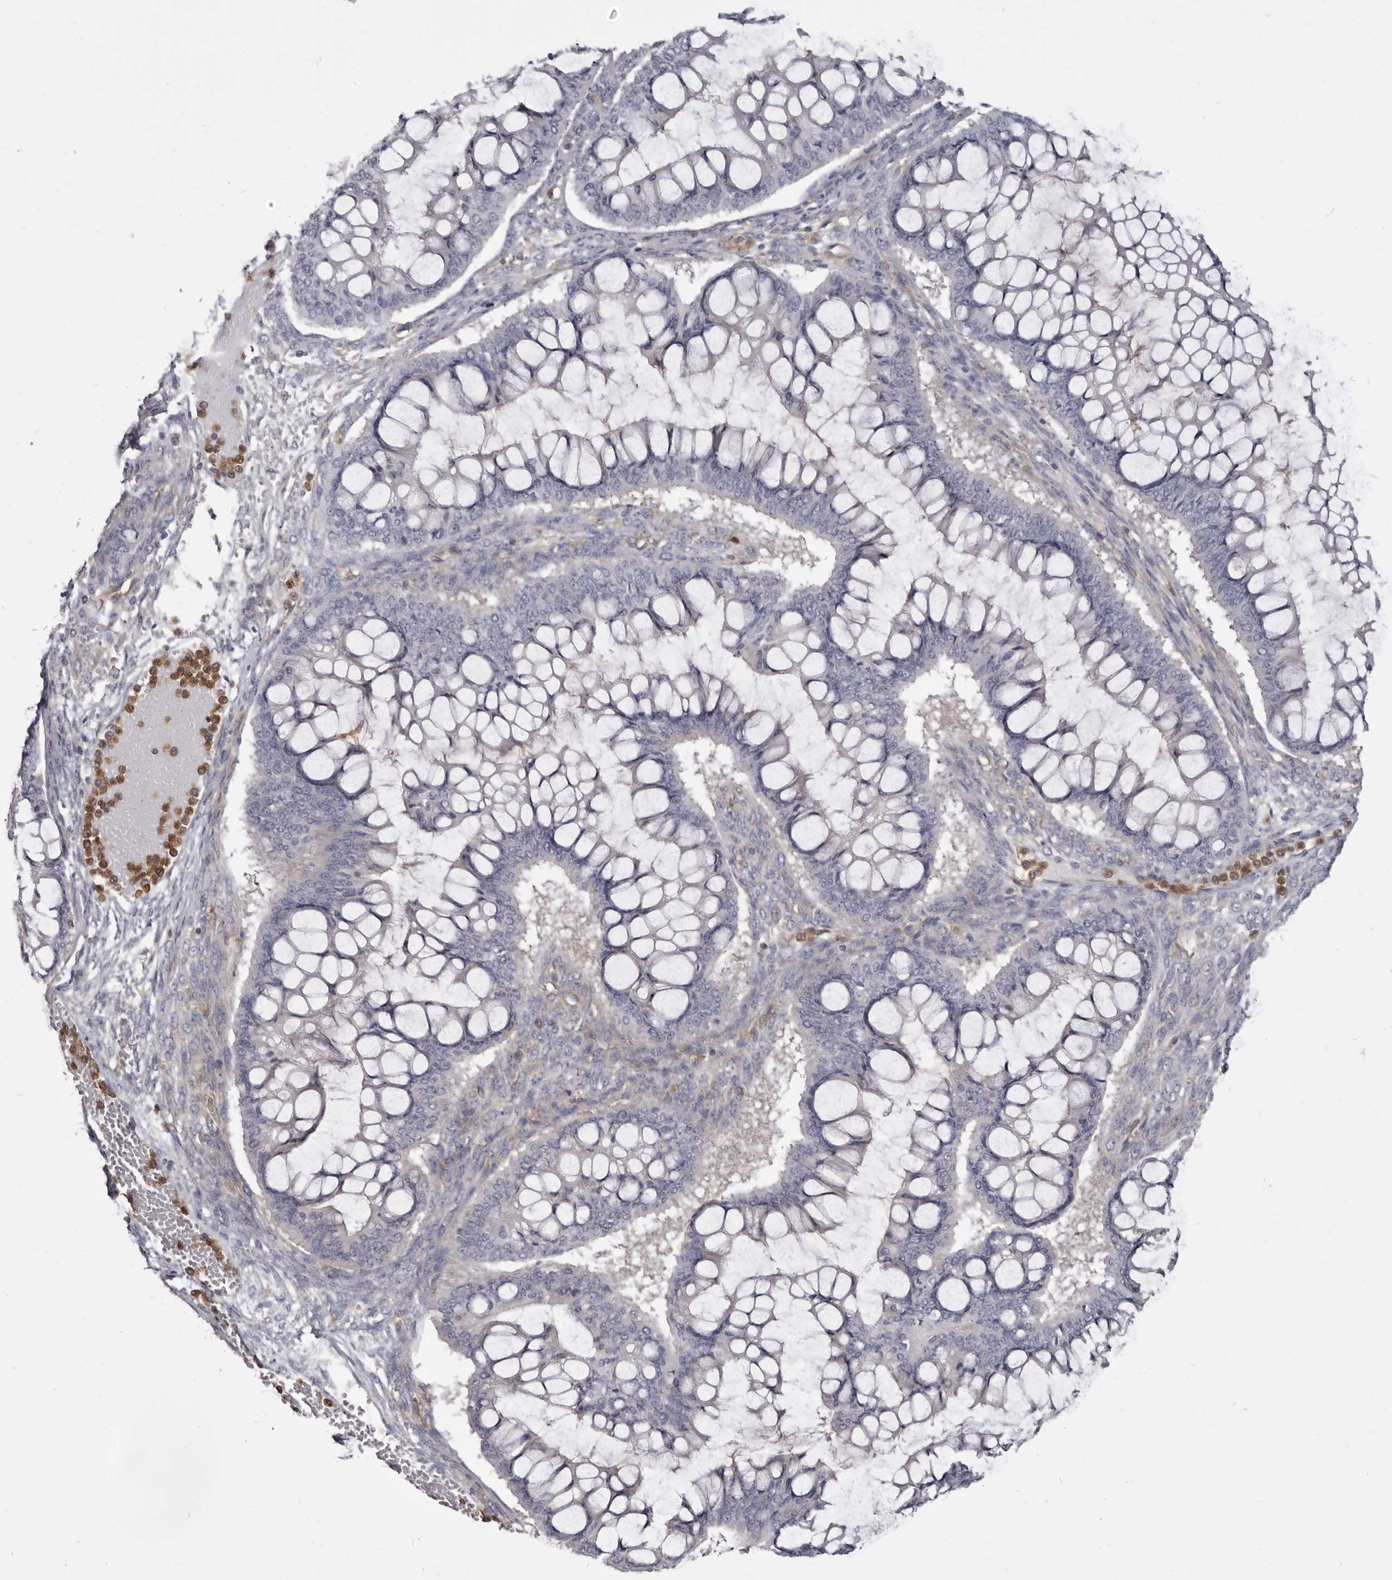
{"staining": {"intensity": "negative", "quantity": "none", "location": "none"}, "tissue": "ovarian cancer", "cell_type": "Tumor cells", "image_type": "cancer", "snomed": [{"axis": "morphology", "description": "Cystadenocarcinoma, mucinous, NOS"}, {"axis": "topography", "description": "Ovary"}], "caption": "IHC image of neoplastic tissue: human ovarian cancer (mucinous cystadenocarcinoma) stained with DAB shows no significant protein positivity in tumor cells.", "gene": "CBL", "patient": {"sex": "female", "age": 73}}